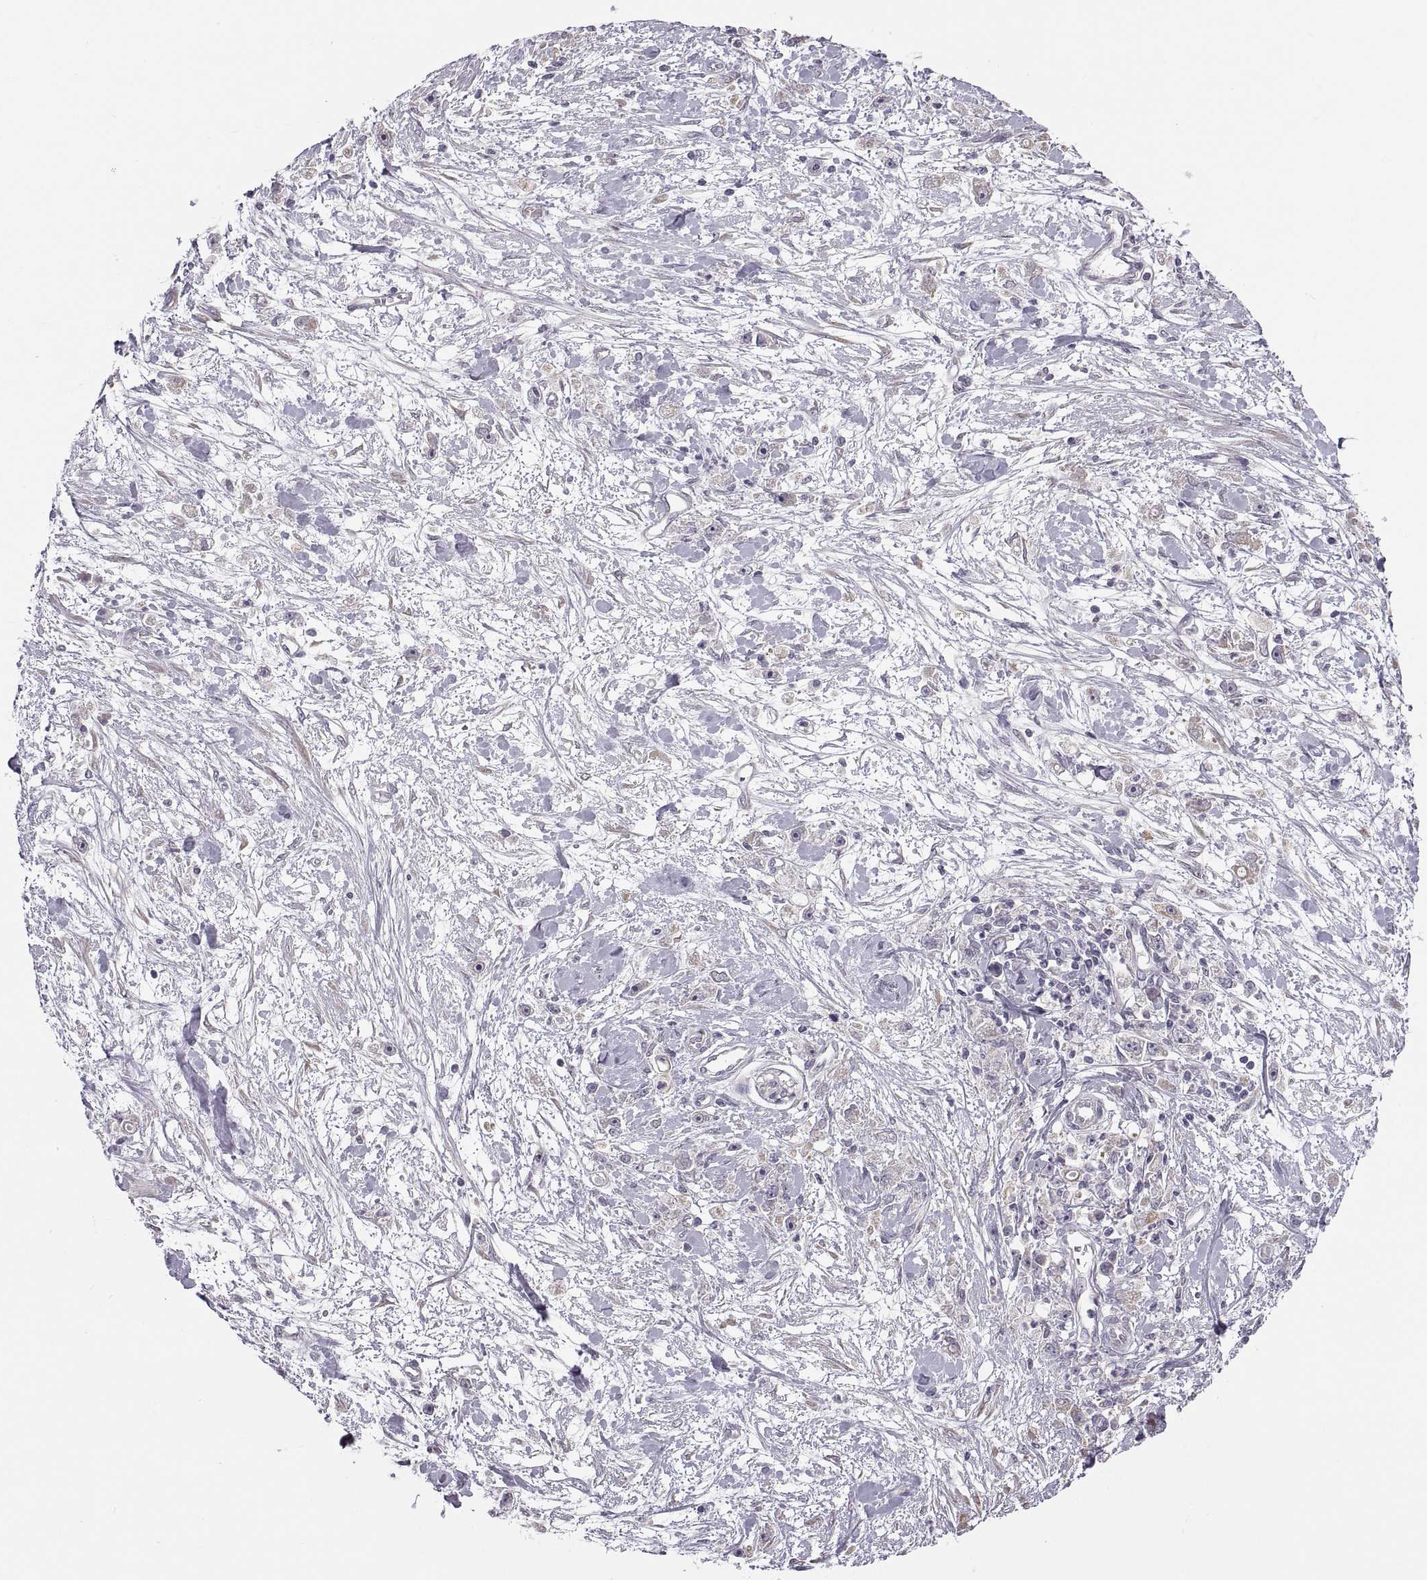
{"staining": {"intensity": "negative", "quantity": "none", "location": "none"}, "tissue": "stomach cancer", "cell_type": "Tumor cells", "image_type": "cancer", "snomed": [{"axis": "morphology", "description": "Adenocarcinoma, NOS"}, {"axis": "topography", "description": "Stomach"}], "caption": "The image demonstrates no significant expression in tumor cells of stomach cancer (adenocarcinoma).", "gene": "ACSBG2", "patient": {"sex": "female", "age": 59}}